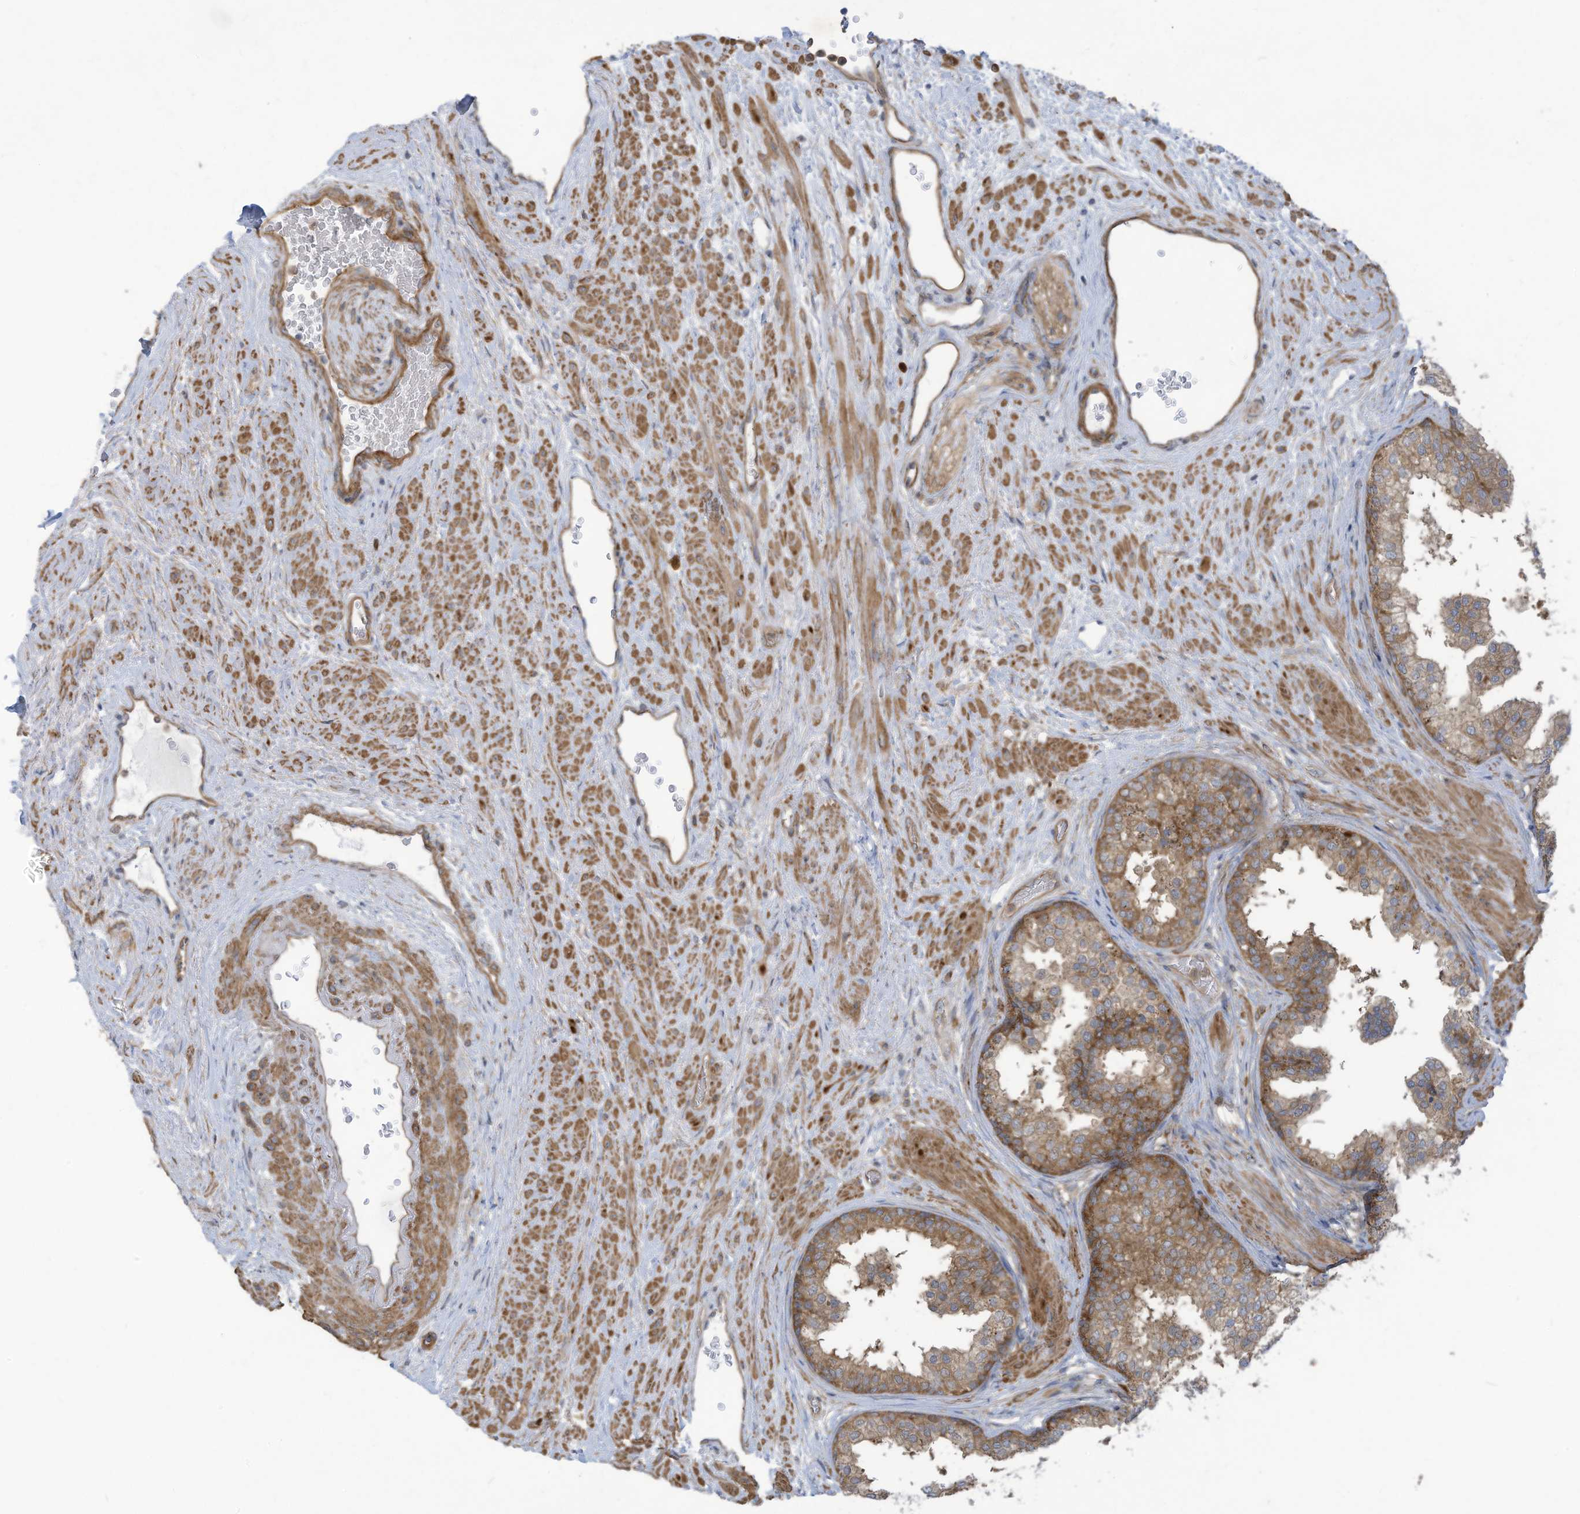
{"staining": {"intensity": "moderate", "quantity": ">75%", "location": "cytoplasmic/membranous"}, "tissue": "prostate", "cell_type": "Glandular cells", "image_type": "normal", "snomed": [{"axis": "morphology", "description": "Normal tissue, NOS"}, {"axis": "topography", "description": "Prostate"}], "caption": "Protein staining of unremarkable prostate shows moderate cytoplasmic/membranous positivity in about >75% of glandular cells.", "gene": "ADI1", "patient": {"sex": "male", "age": 48}}